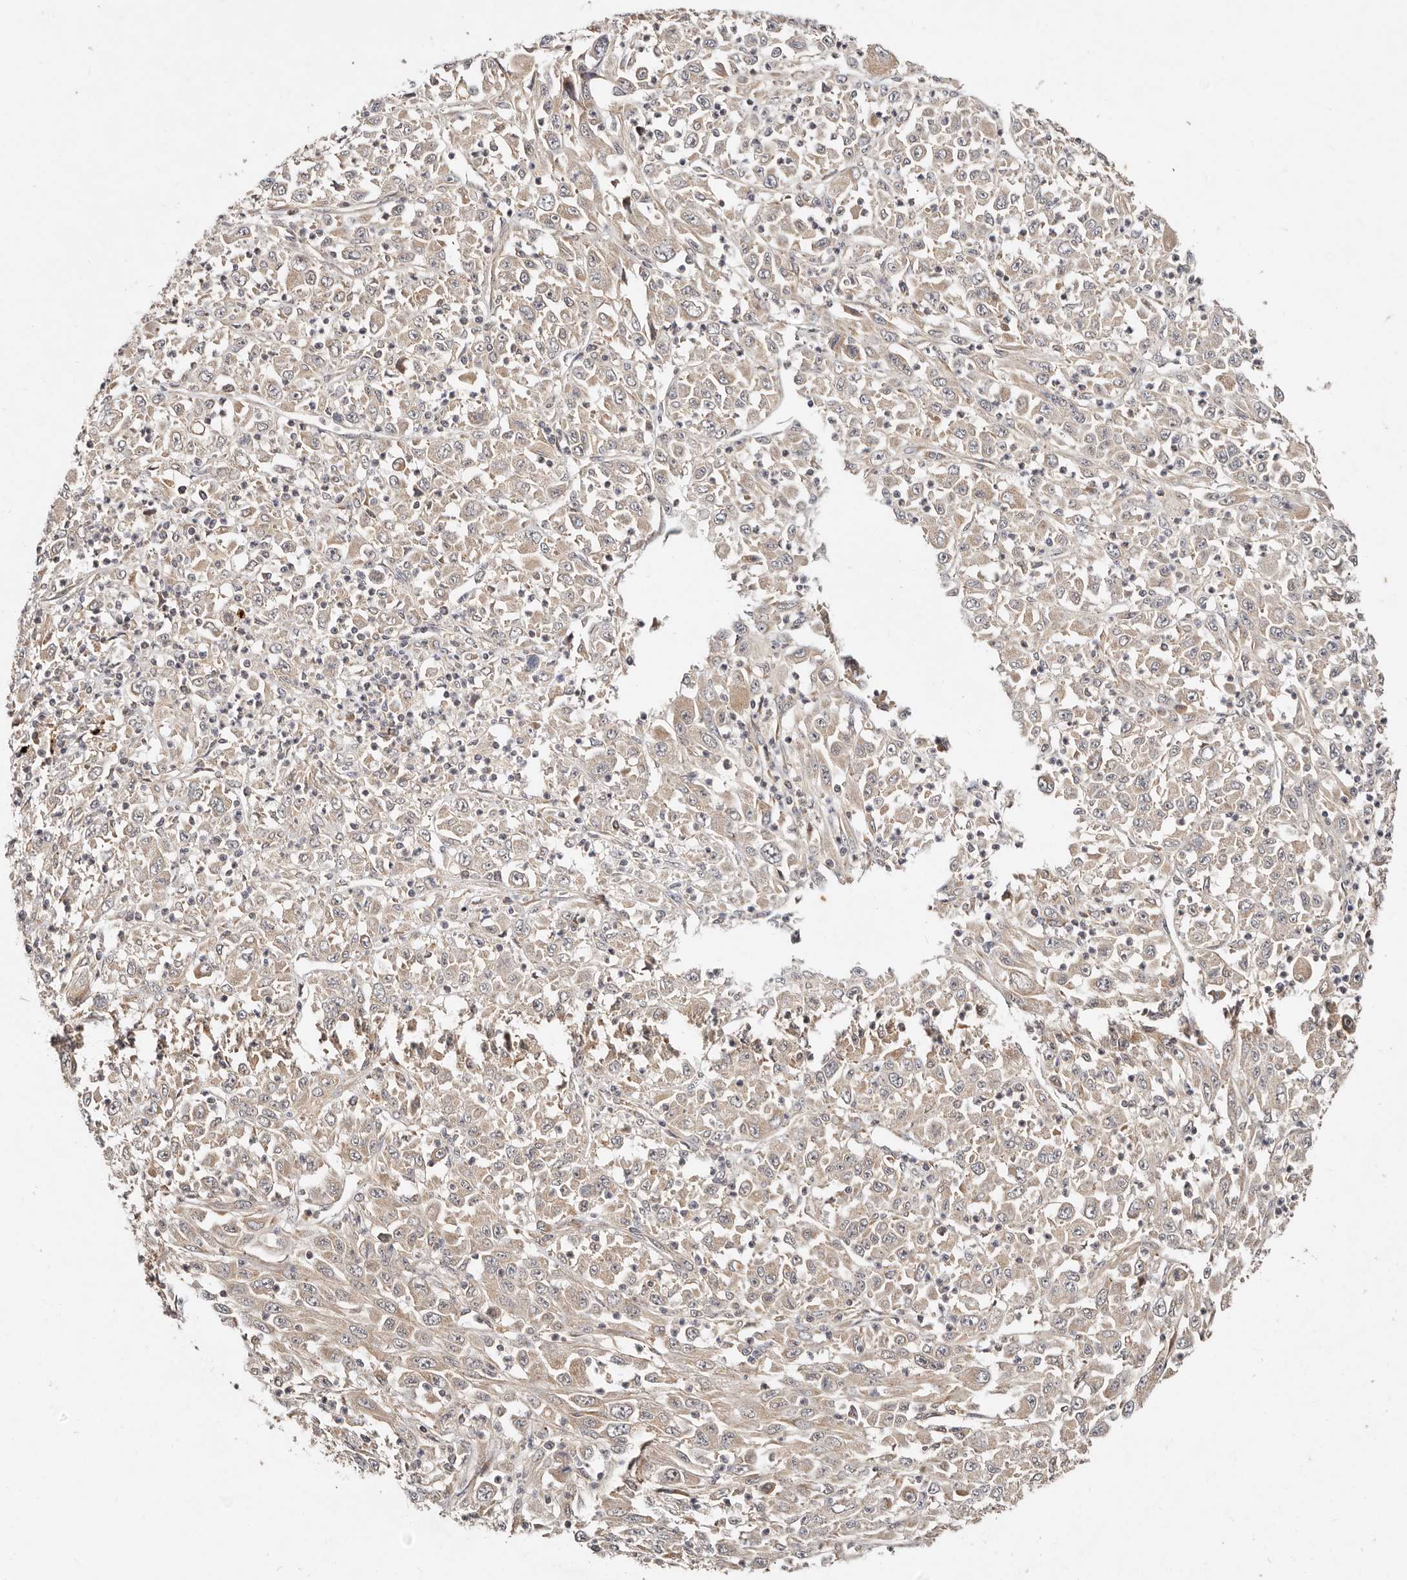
{"staining": {"intensity": "negative", "quantity": "none", "location": "none"}, "tissue": "melanoma", "cell_type": "Tumor cells", "image_type": "cancer", "snomed": [{"axis": "morphology", "description": "Malignant melanoma, Metastatic site"}, {"axis": "topography", "description": "Skin"}], "caption": "Tumor cells show no significant staining in malignant melanoma (metastatic site).", "gene": "DENND11", "patient": {"sex": "female", "age": 56}}